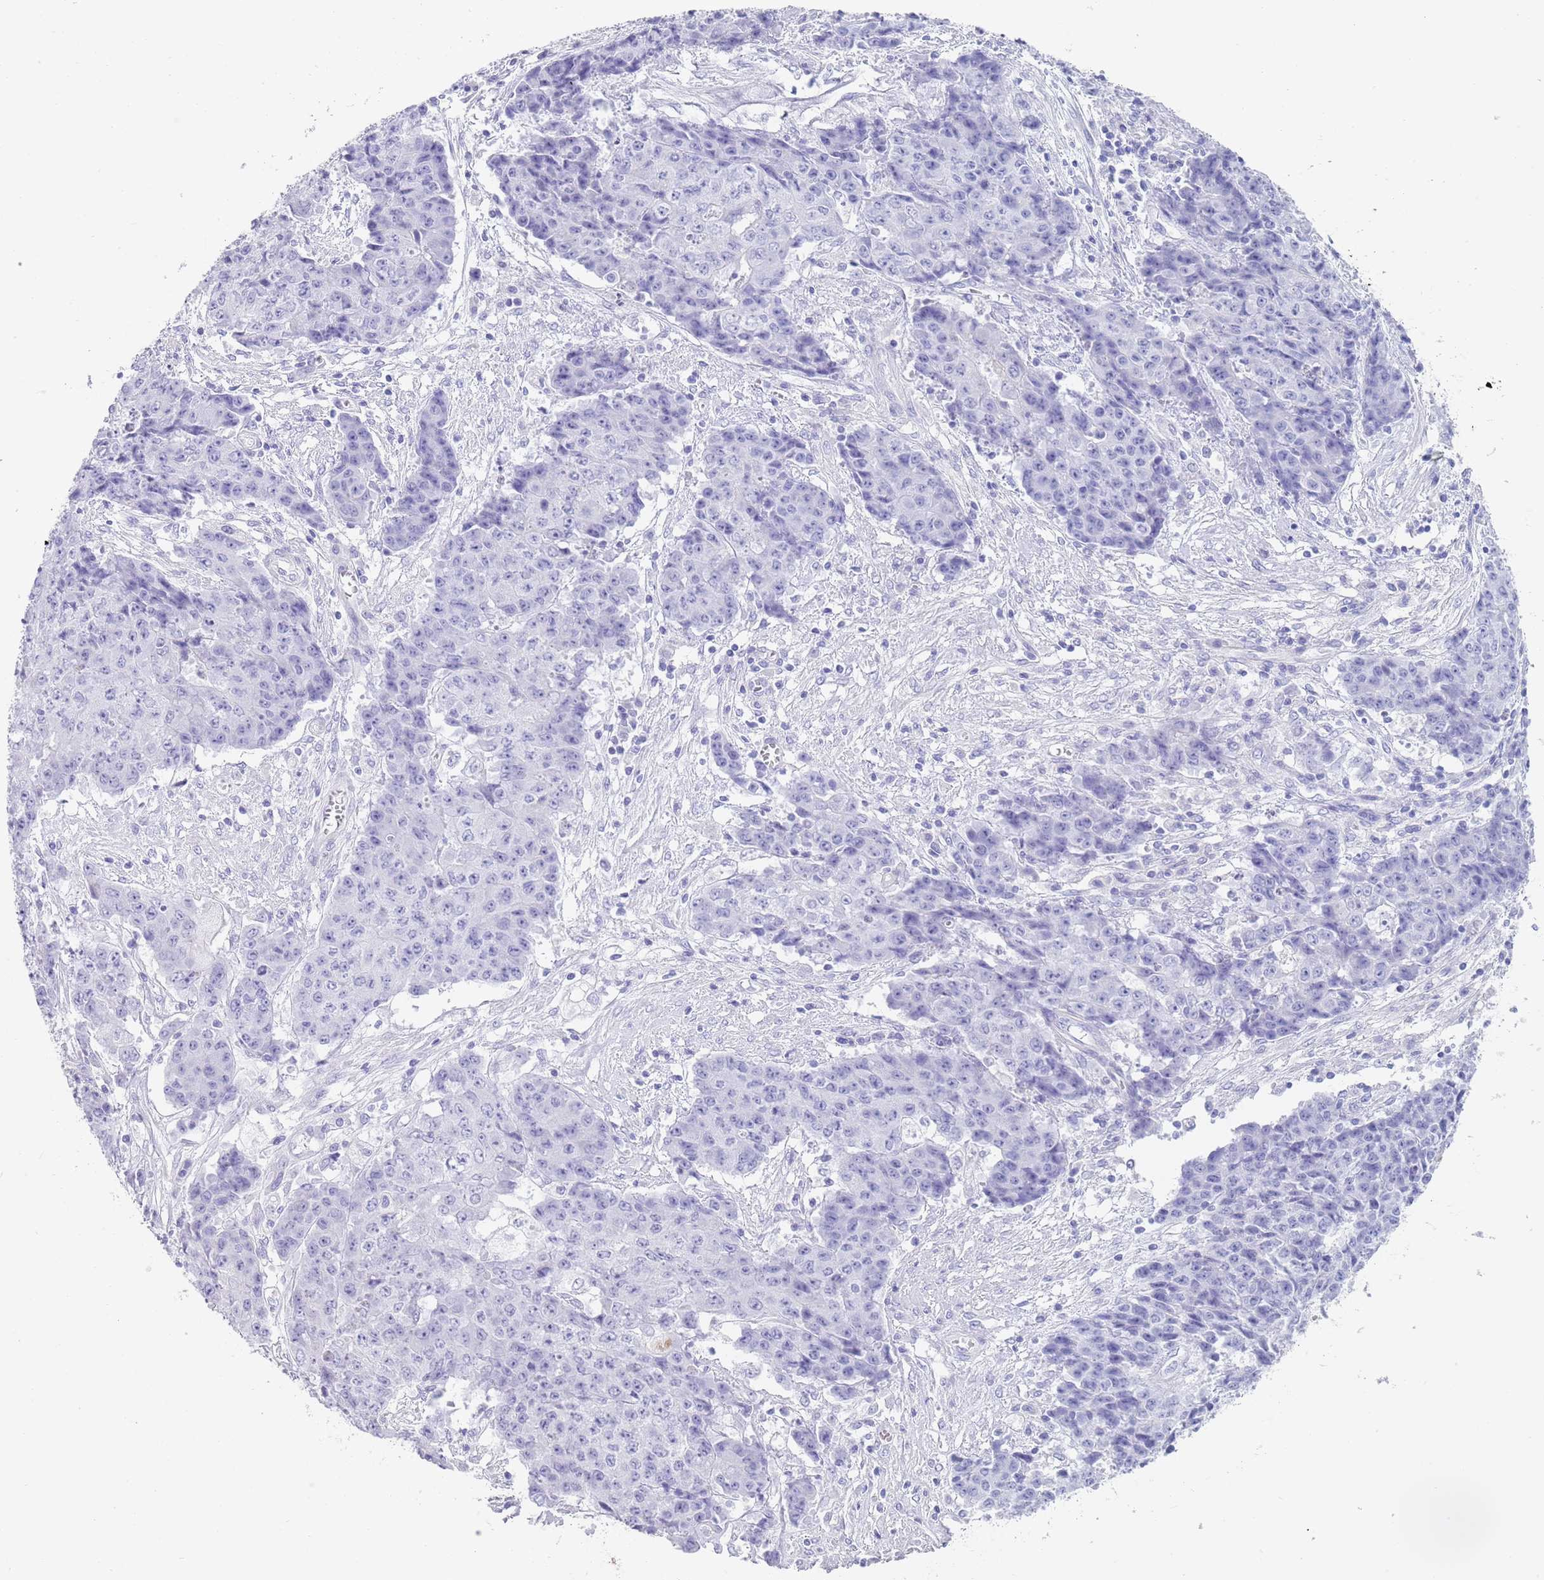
{"staining": {"intensity": "negative", "quantity": "none", "location": "none"}, "tissue": "ovarian cancer", "cell_type": "Tumor cells", "image_type": "cancer", "snomed": [{"axis": "morphology", "description": "Carcinoma, endometroid"}, {"axis": "topography", "description": "Ovary"}], "caption": "The histopathology image displays no significant positivity in tumor cells of ovarian endometroid carcinoma.", "gene": "CPXM2", "patient": {"sex": "female", "age": 42}}